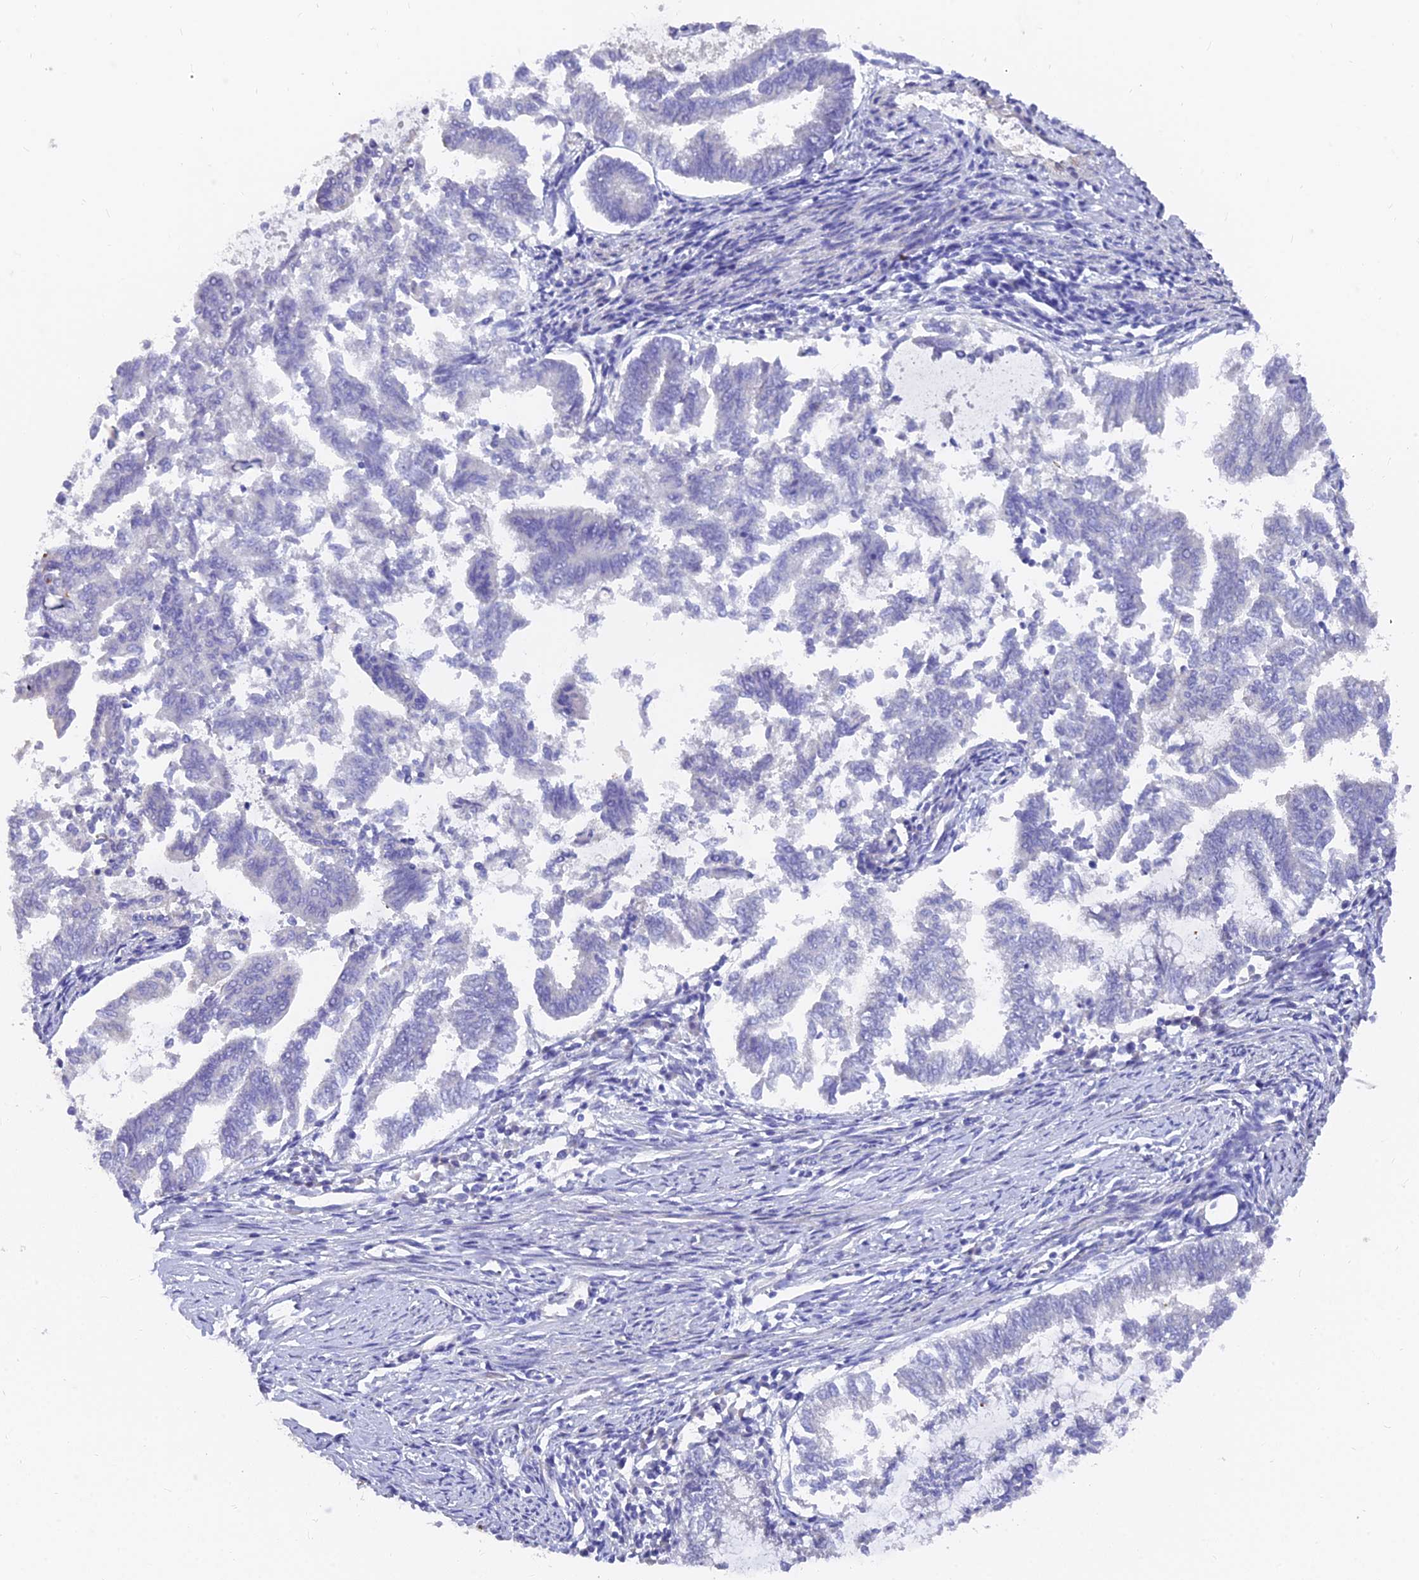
{"staining": {"intensity": "negative", "quantity": "none", "location": "none"}, "tissue": "endometrial cancer", "cell_type": "Tumor cells", "image_type": "cancer", "snomed": [{"axis": "morphology", "description": "Adenocarcinoma, NOS"}, {"axis": "topography", "description": "Endometrium"}], "caption": "Tumor cells are negative for protein expression in human endometrial cancer.", "gene": "FAM168B", "patient": {"sex": "female", "age": 79}}